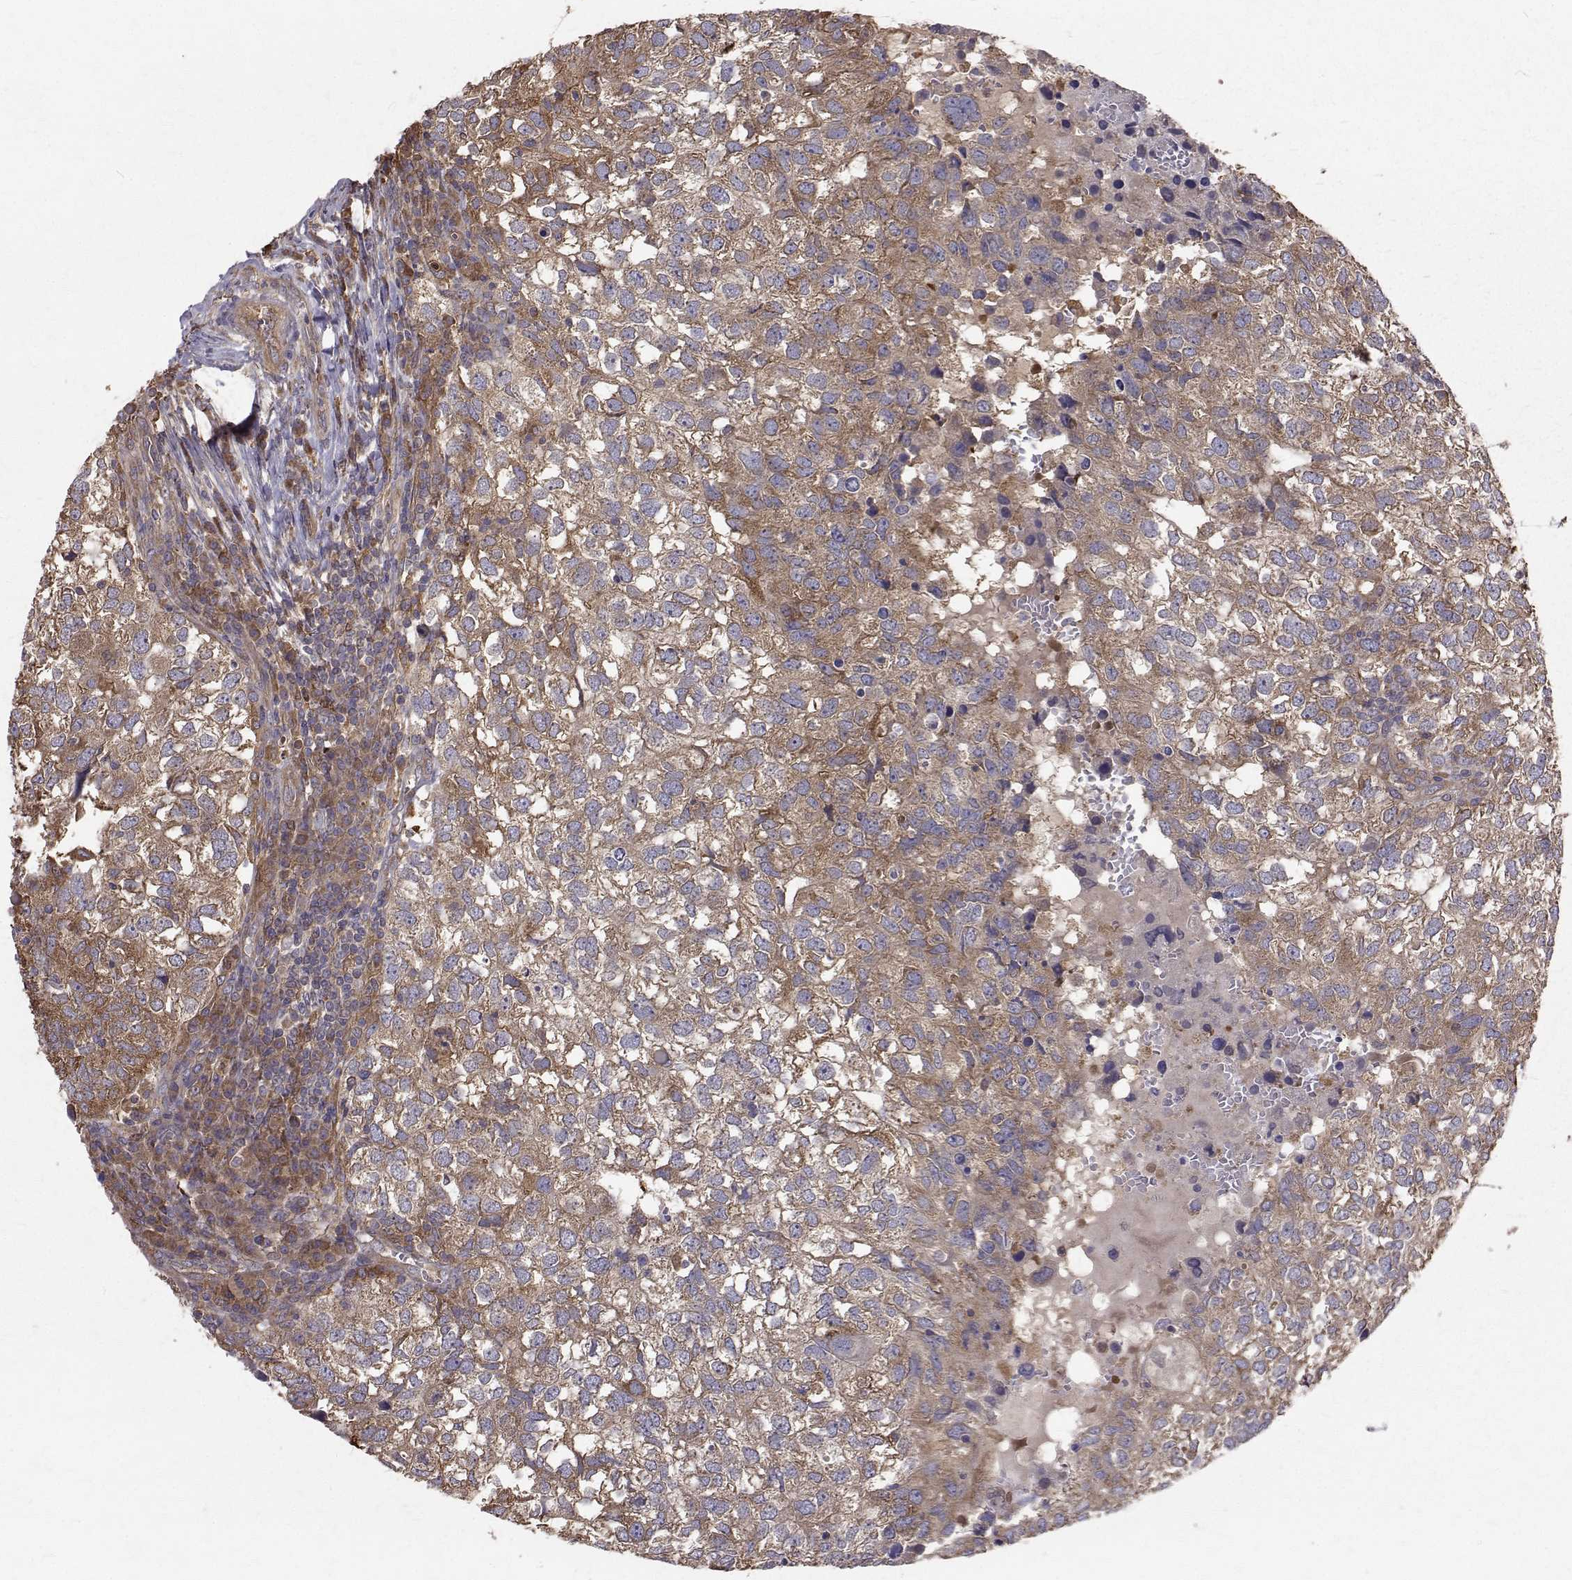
{"staining": {"intensity": "moderate", "quantity": ">75%", "location": "cytoplasmic/membranous"}, "tissue": "breast cancer", "cell_type": "Tumor cells", "image_type": "cancer", "snomed": [{"axis": "morphology", "description": "Duct carcinoma"}, {"axis": "topography", "description": "Breast"}], "caption": "Human breast cancer (infiltrating ductal carcinoma) stained with a brown dye shows moderate cytoplasmic/membranous positive positivity in about >75% of tumor cells.", "gene": "FARSB", "patient": {"sex": "female", "age": 30}}